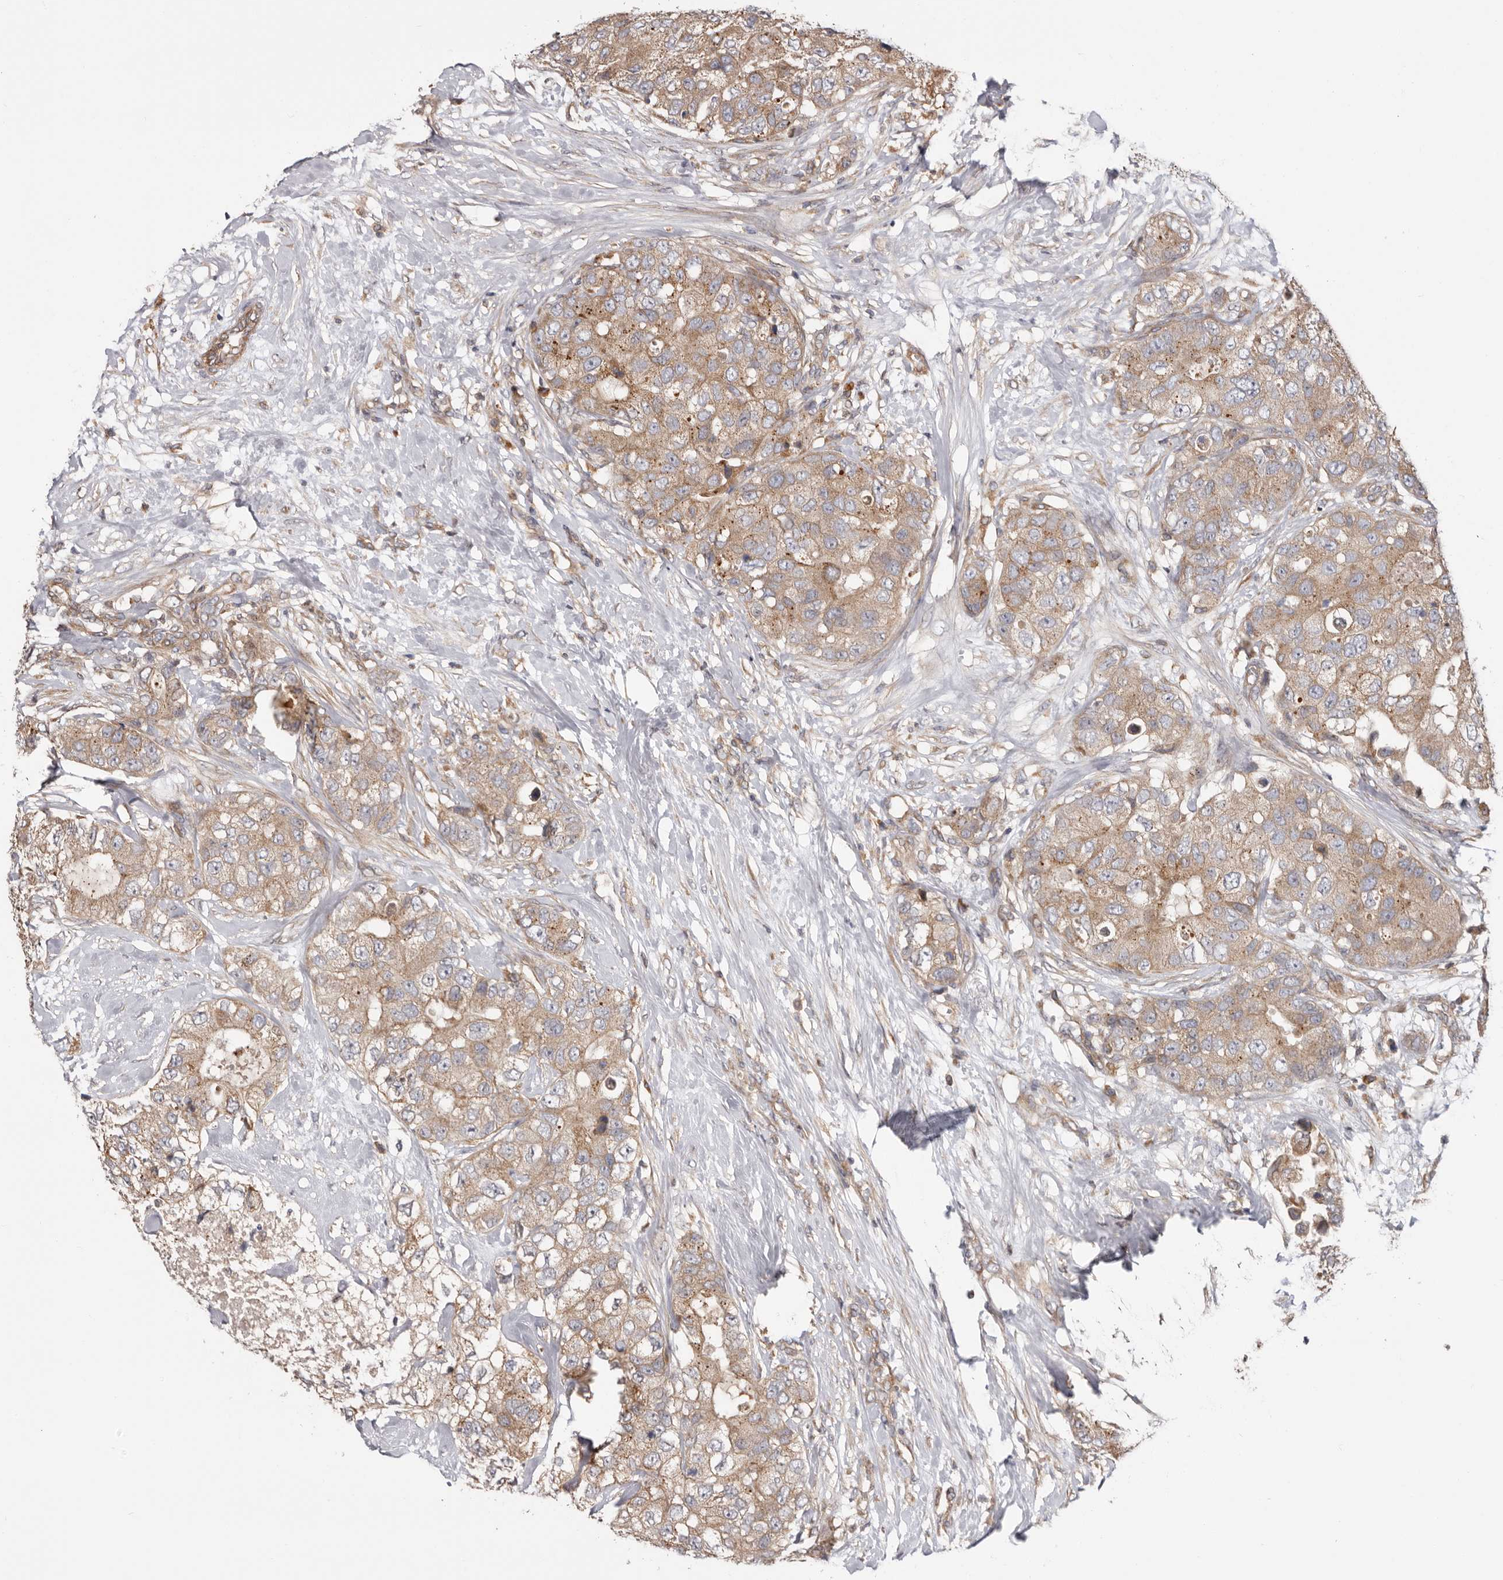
{"staining": {"intensity": "moderate", "quantity": ">75%", "location": "cytoplasmic/membranous"}, "tissue": "breast cancer", "cell_type": "Tumor cells", "image_type": "cancer", "snomed": [{"axis": "morphology", "description": "Duct carcinoma"}, {"axis": "topography", "description": "Breast"}], "caption": "IHC staining of breast cancer (invasive ductal carcinoma), which reveals medium levels of moderate cytoplasmic/membranous positivity in approximately >75% of tumor cells indicating moderate cytoplasmic/membranous protein expression. The staining was performed using DAB (3,3'-diaminobenzidine) (brown) for protein detection and nuclei were counterstained in hematoxylin (blue).", "gene": "TMUB1", "patient": {"sex": "female", "age": 62}}